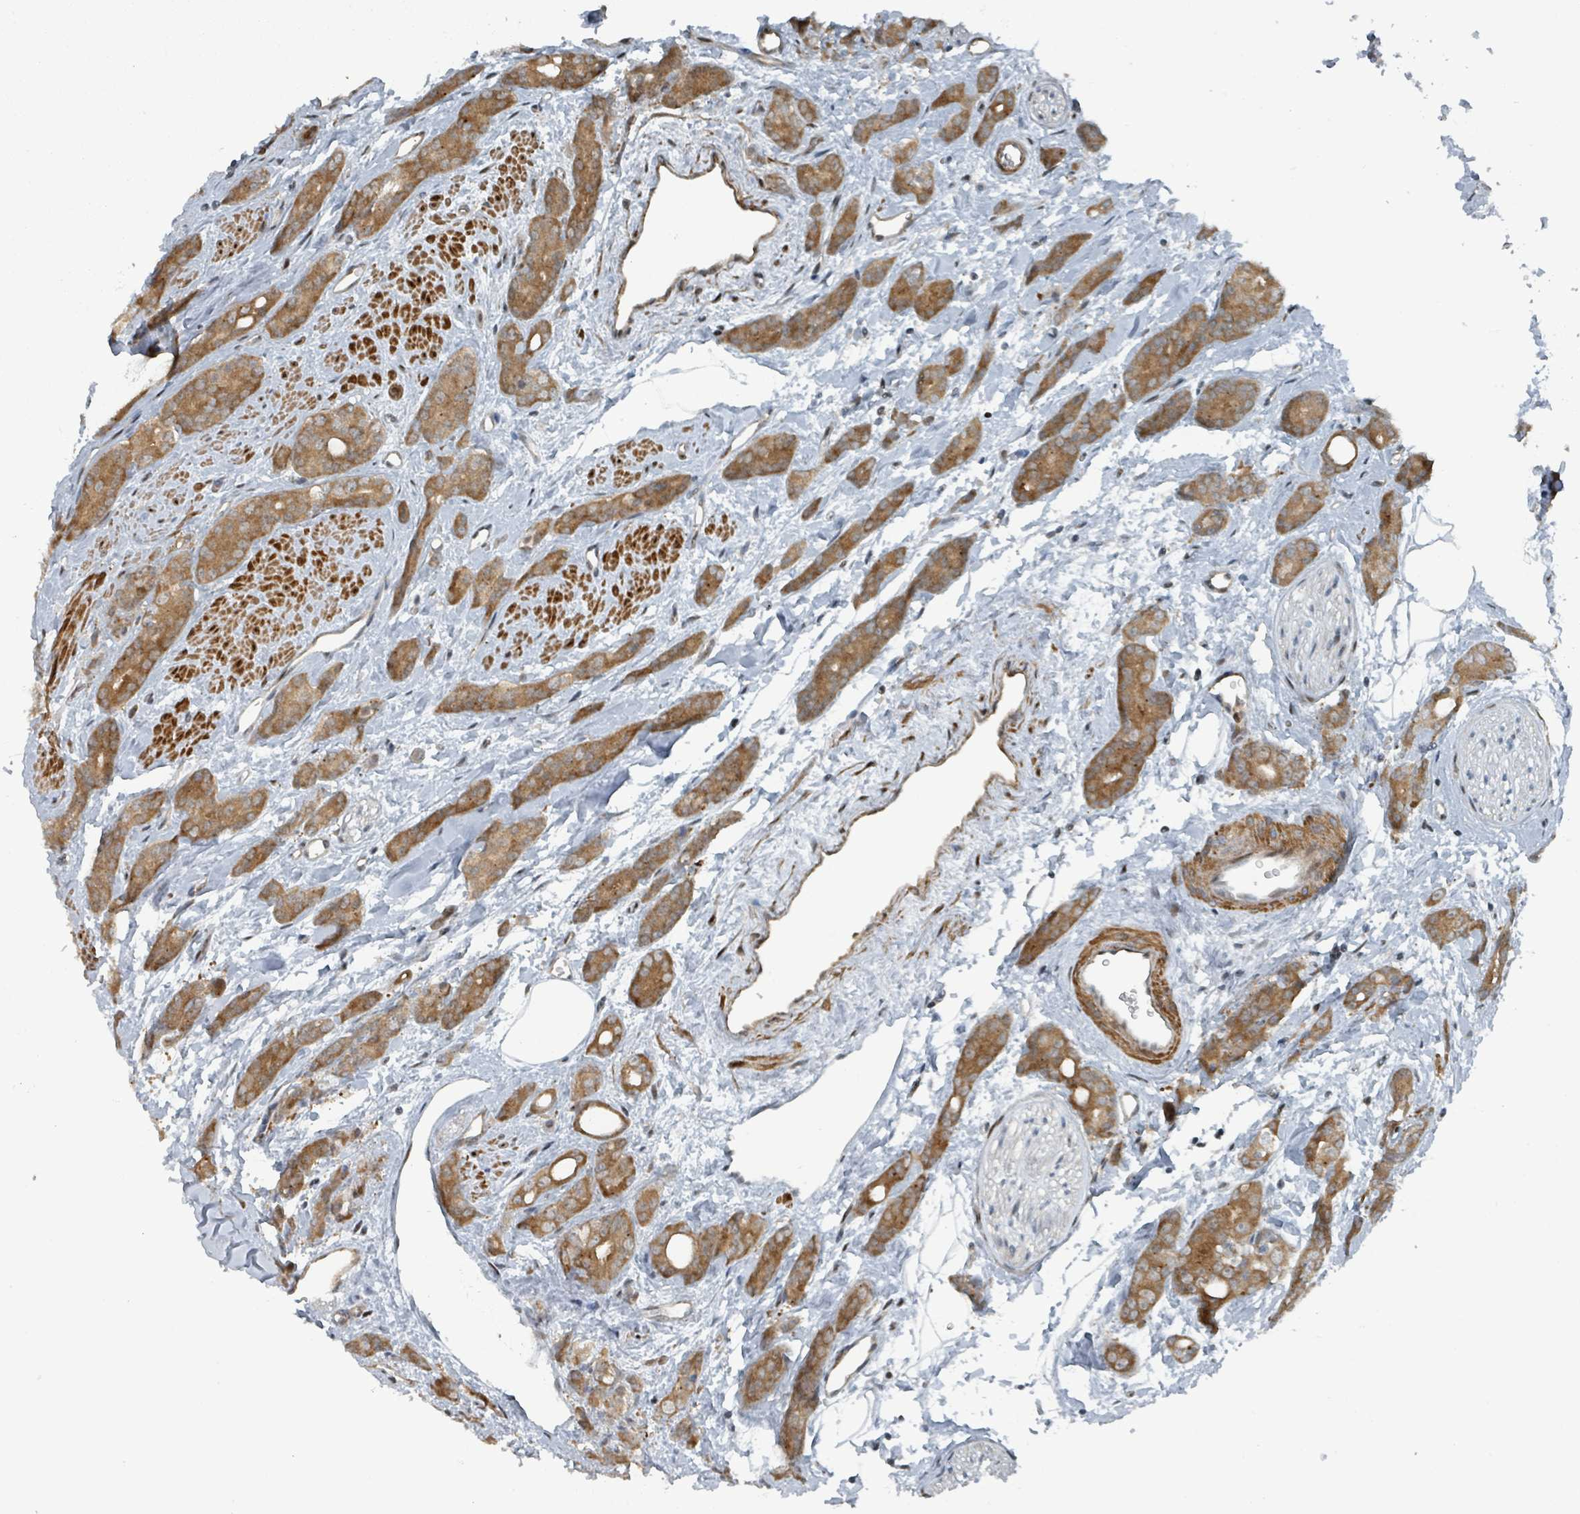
{"staining": {"intensity": "moderate", "quantity": ">75%", "location": "cytoplasmic/membranous"}, "tissue": "prostate cancer", "cell_type": "Tumor cells", "image_type": "cancer", "snomed": [{"axis": "morphology", "description": "Adenocarcinoma, High grade"}, {"axis": "topography", "description": "Prostate"}], "caption": "Protein analysis of prostate cancer tissue exhibits moderate cytoplasmic/membranous staining in about >75% of tumor cells.", "gene": "RHPN2", "patient": {"sex": "male", "age": 62}}